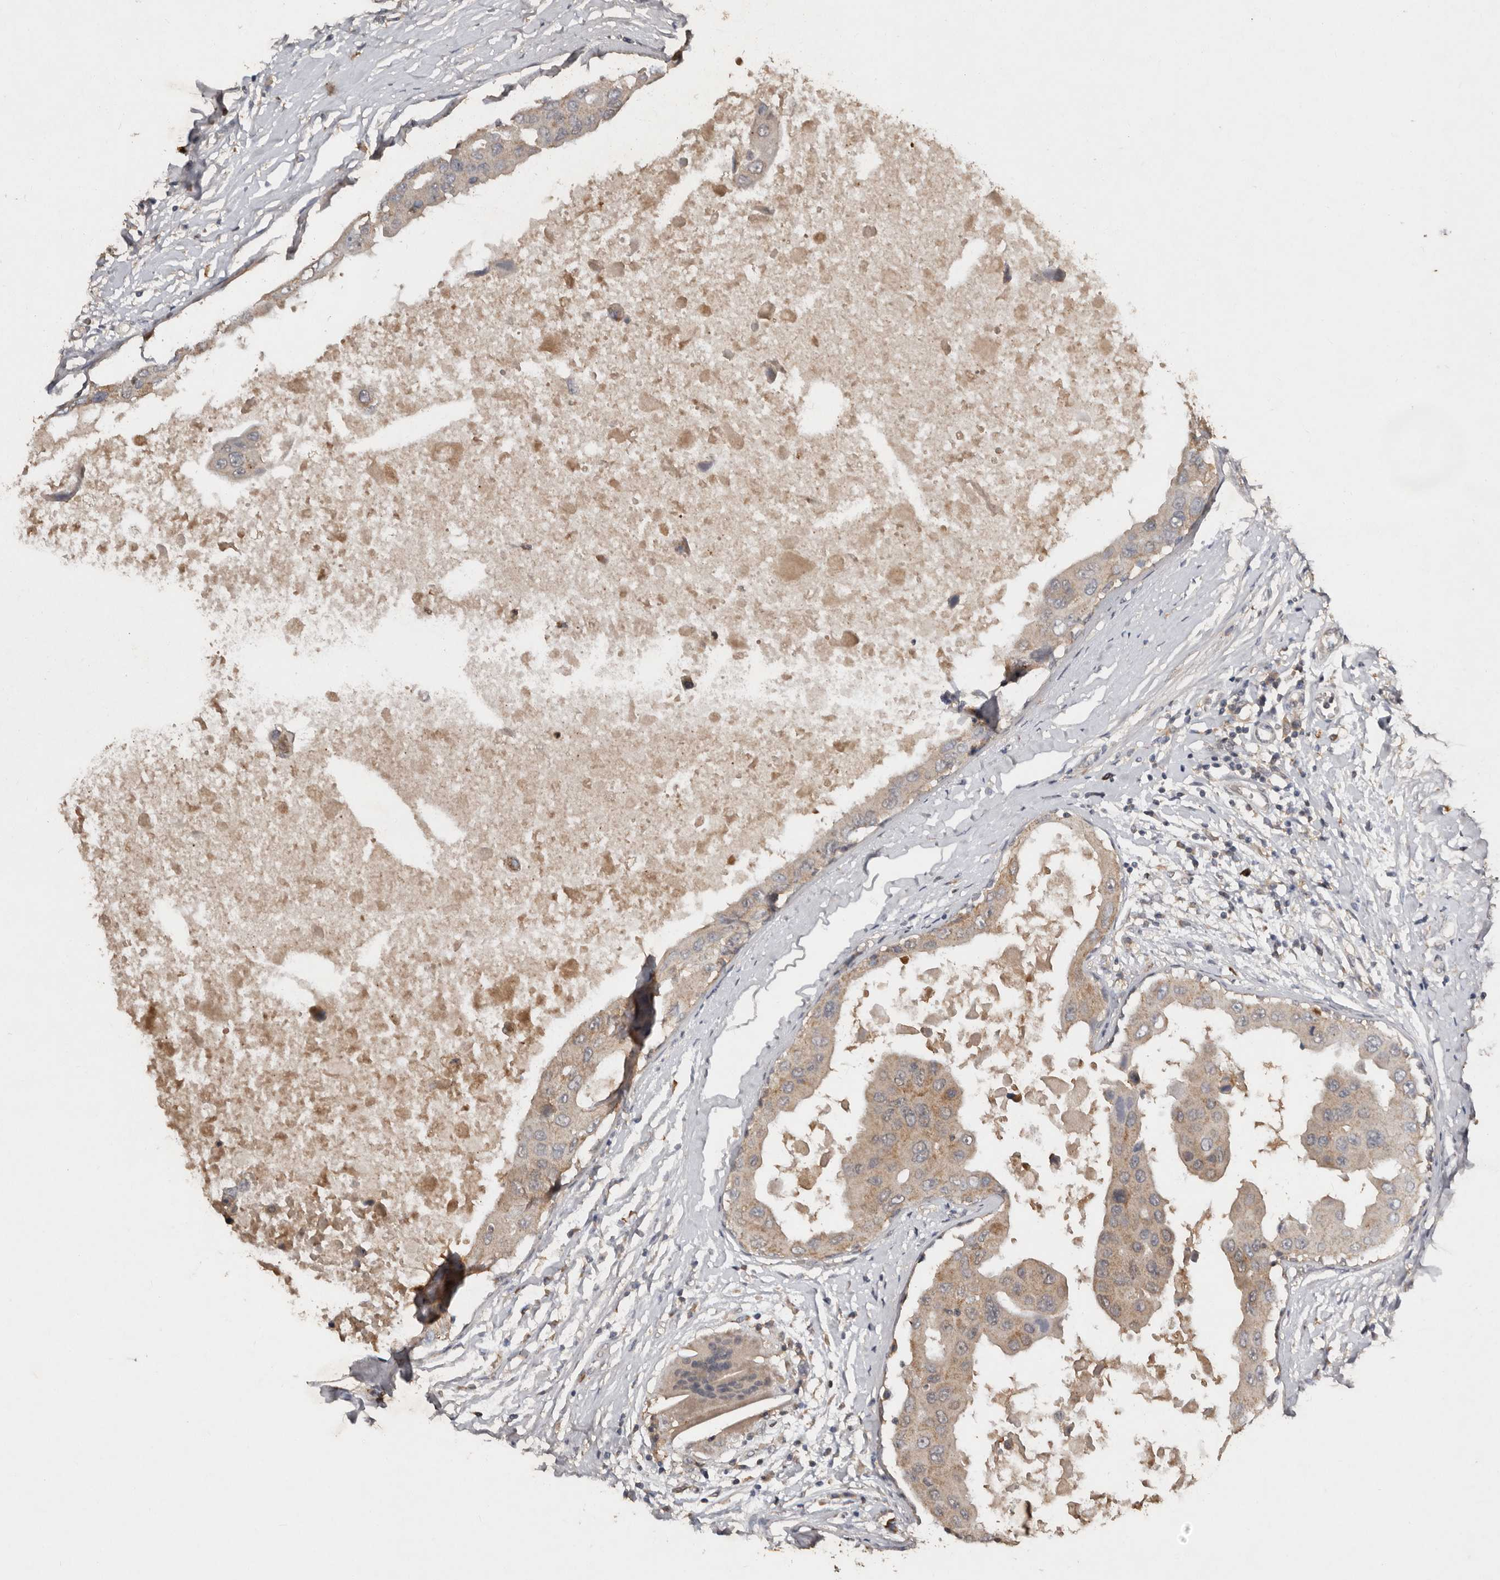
{"staining": {"intensity": "weak", "quantity": ">75%", "location": "cytoplasmic/membranous"}, "tissue": "breast cancer", "cell_type": "Tumor cells", "image_type": "cancer", "snomed": [{"axis": "morphology", "description": "Duct carcinoma"}, {"axis": "topography", "description": "Breast"}], "caption": "This image demonstrates IHC staining of human breast cancer (invasive ductal carcinoma), with low weak cytoplasmic/membranous positivity in about >75% of tumor cells.", "gene": "EDEM1", "patient": {"sex": "female", "age": 27}}